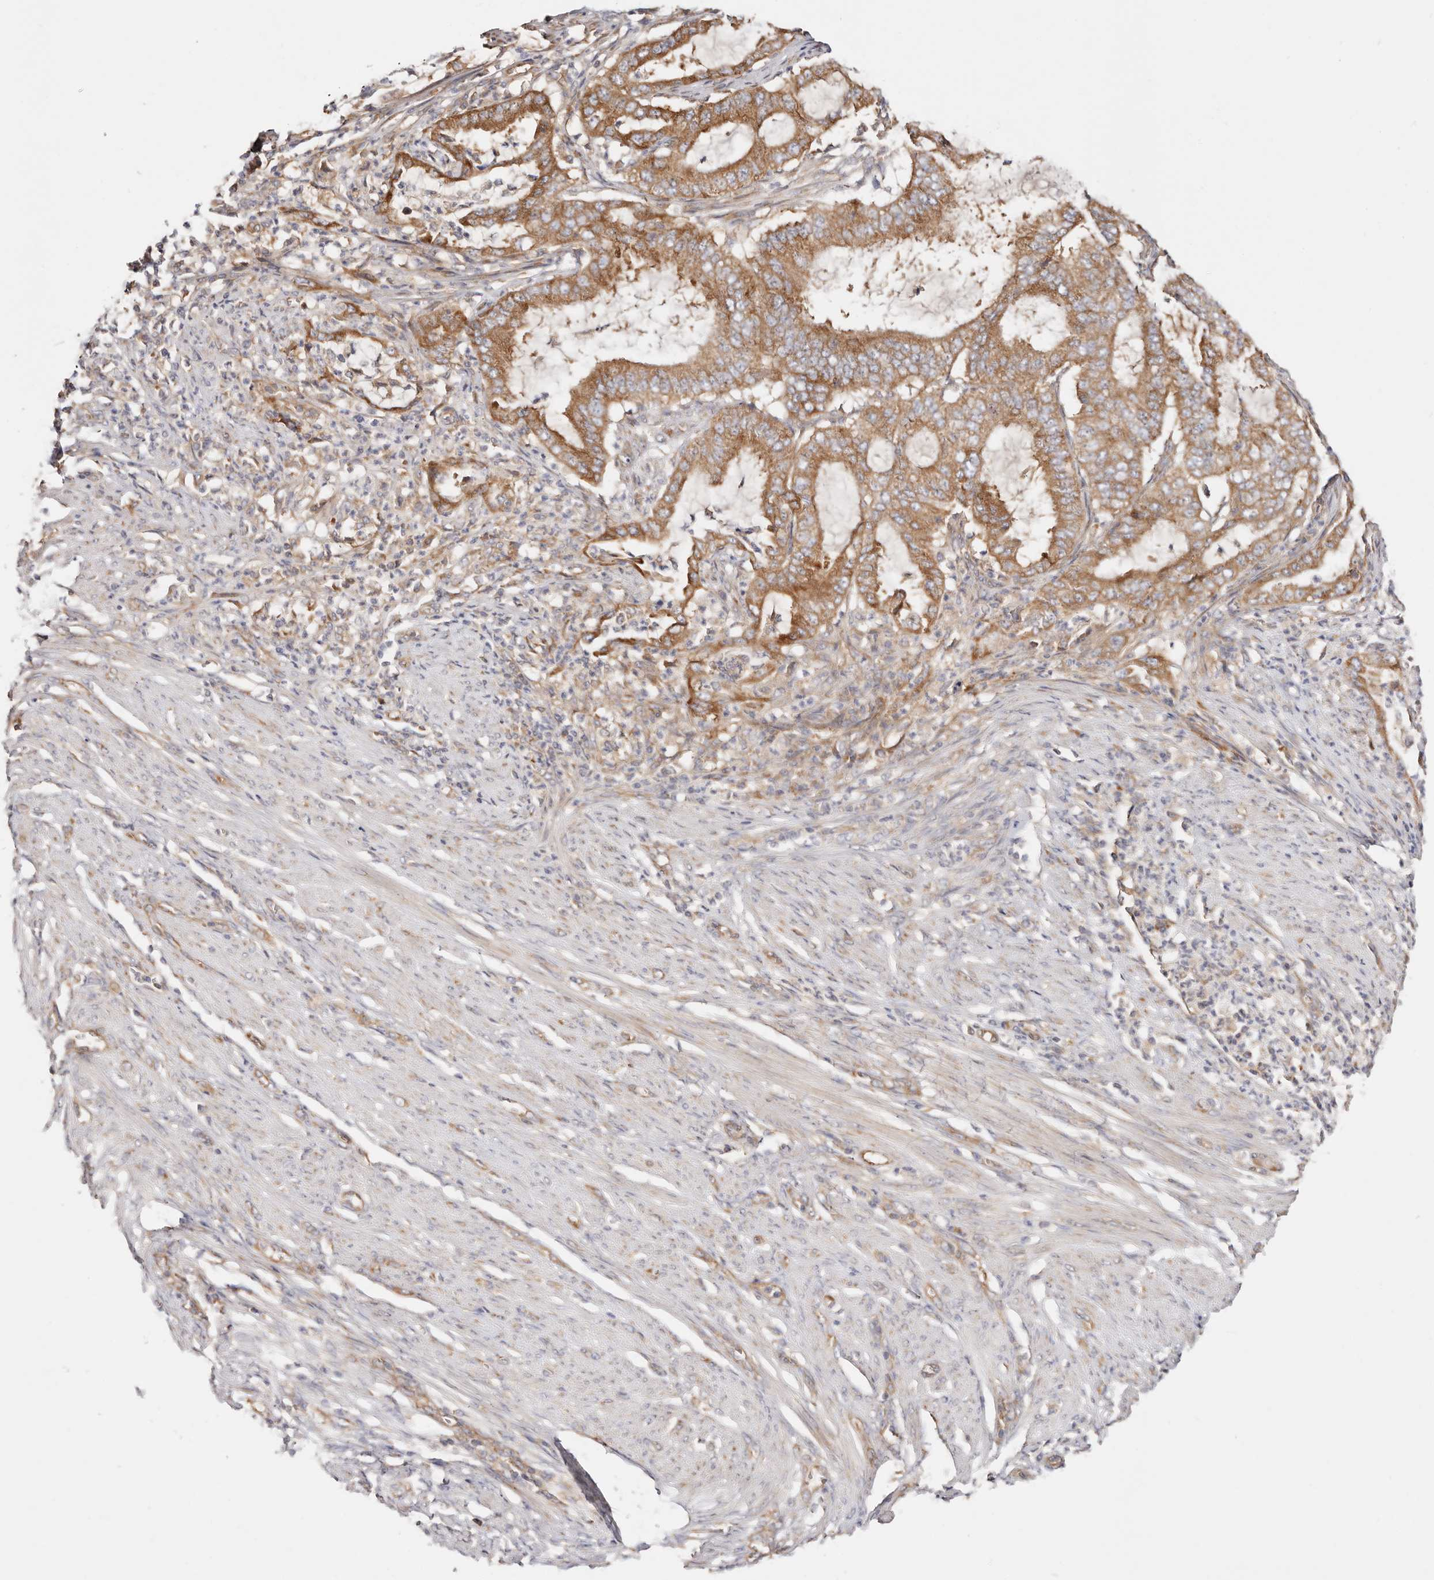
{"staining": {"intensity": "moderate", "quantity": ">75%", "location": "cytoplasmic/membranous"}, "tissue": "endometrial cancer", "cell_type": "Tumor cells", "image_type": "cancer", "snomed": [{"axis": "morphology", "description": "Adenocarcinoma, NOS"}, {"axis": "topography", "description": "Endometrium"}], "caption": "Immunohistochemical staining of endometrial cancer reveals moderate cytoplasmic/membranous protein positivity in about >75% of tumor cells.", "gene": "GNA13", "patient": {"sex": "female", "age": 51}}